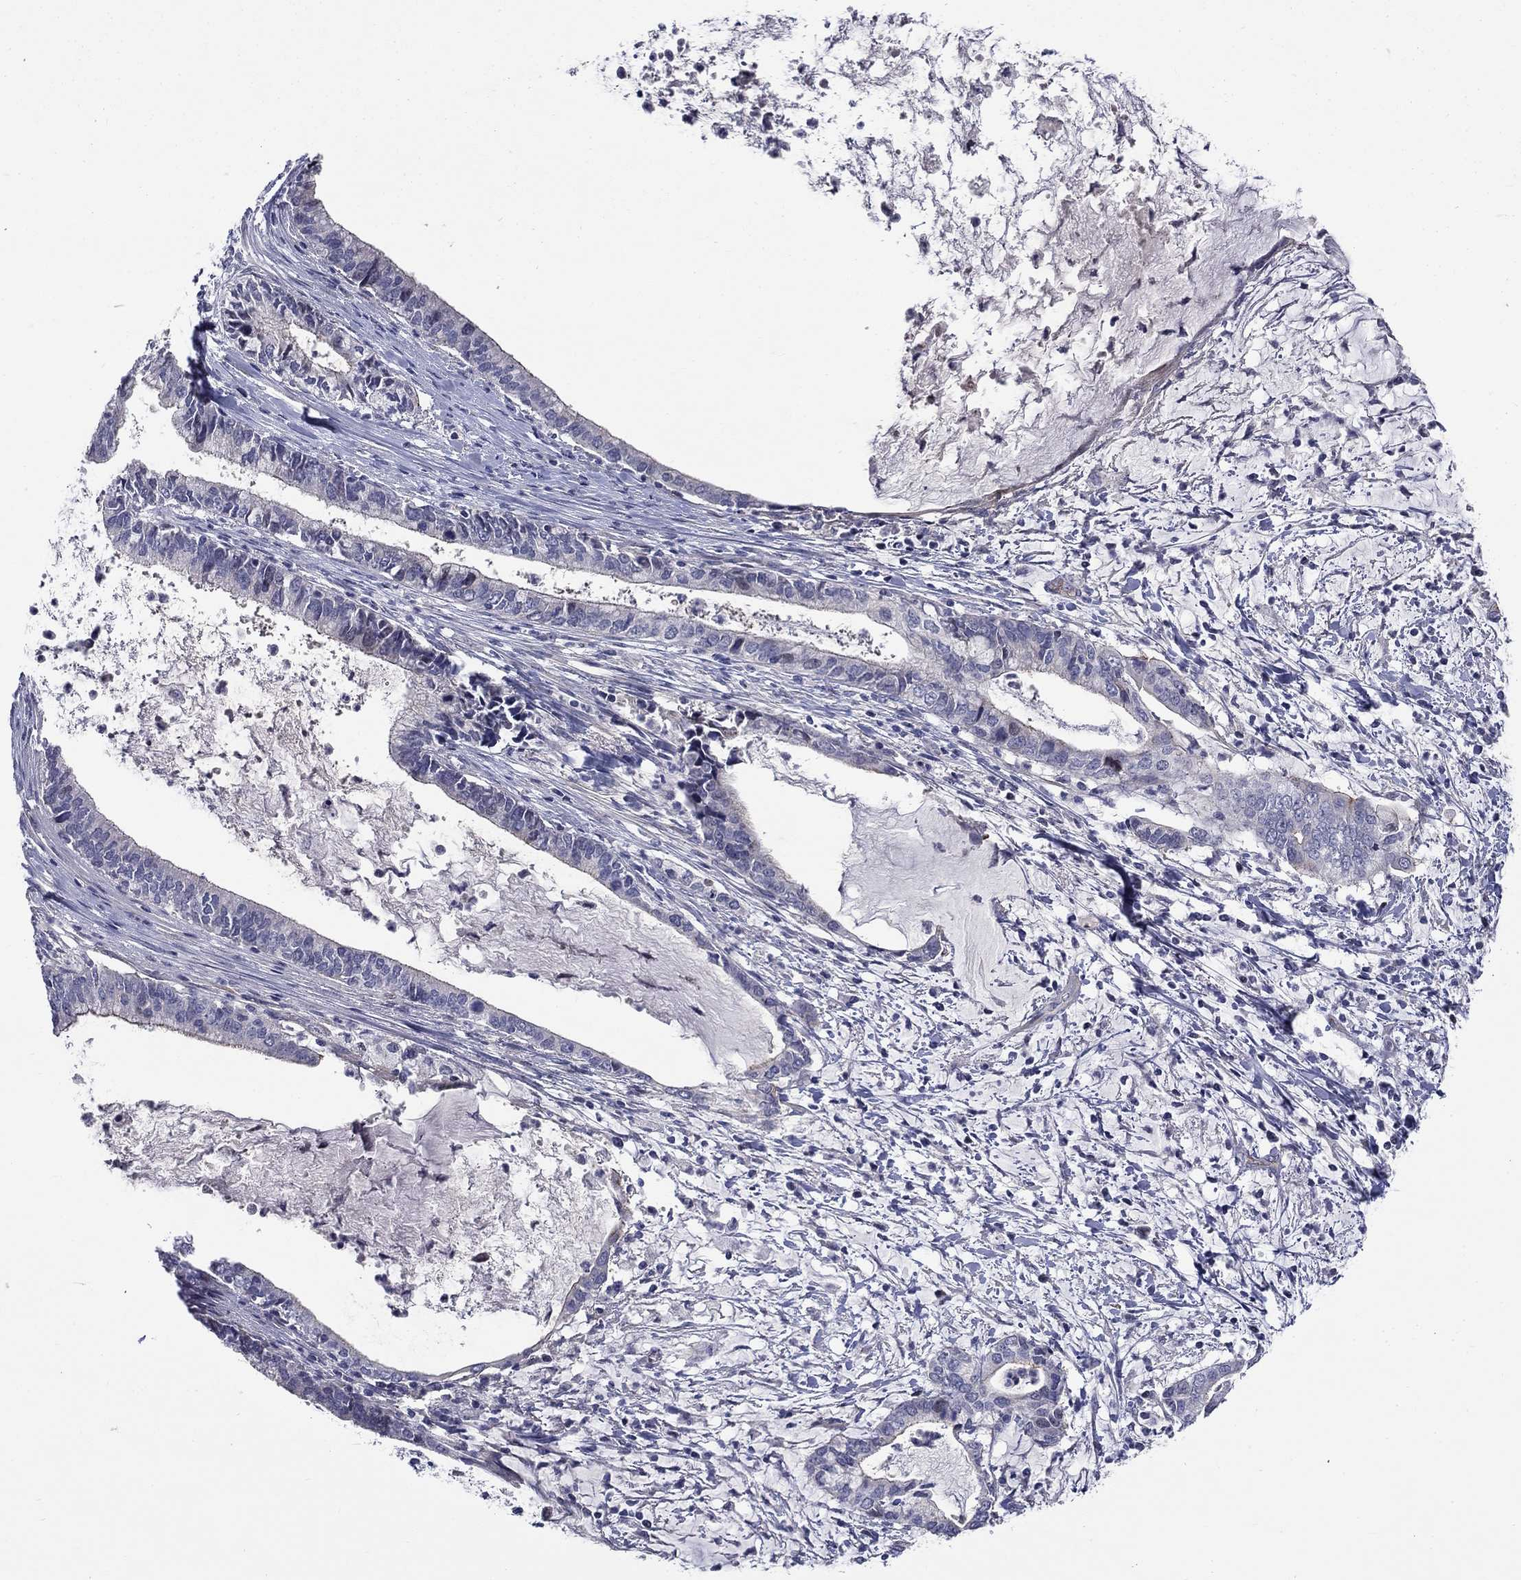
{"staining": {"intensity": "negative", "quantity": "none", "location": "none"}, "tissue": "cervical cancer", "cell_type": "Tumor cells", "image_type": "cancer", "snomed": [{"axis": "morphology", "description": "Adenocarcinoma, NOS"}, {"axis": "topography", "description": "Cervix"}], "caption": "Immunohistochemistry of human cervical adenocarcinoma shows no positivity in tumor cells.", "gene": "SLC1A1", "patient": {"sex": "female", "age": 42}}